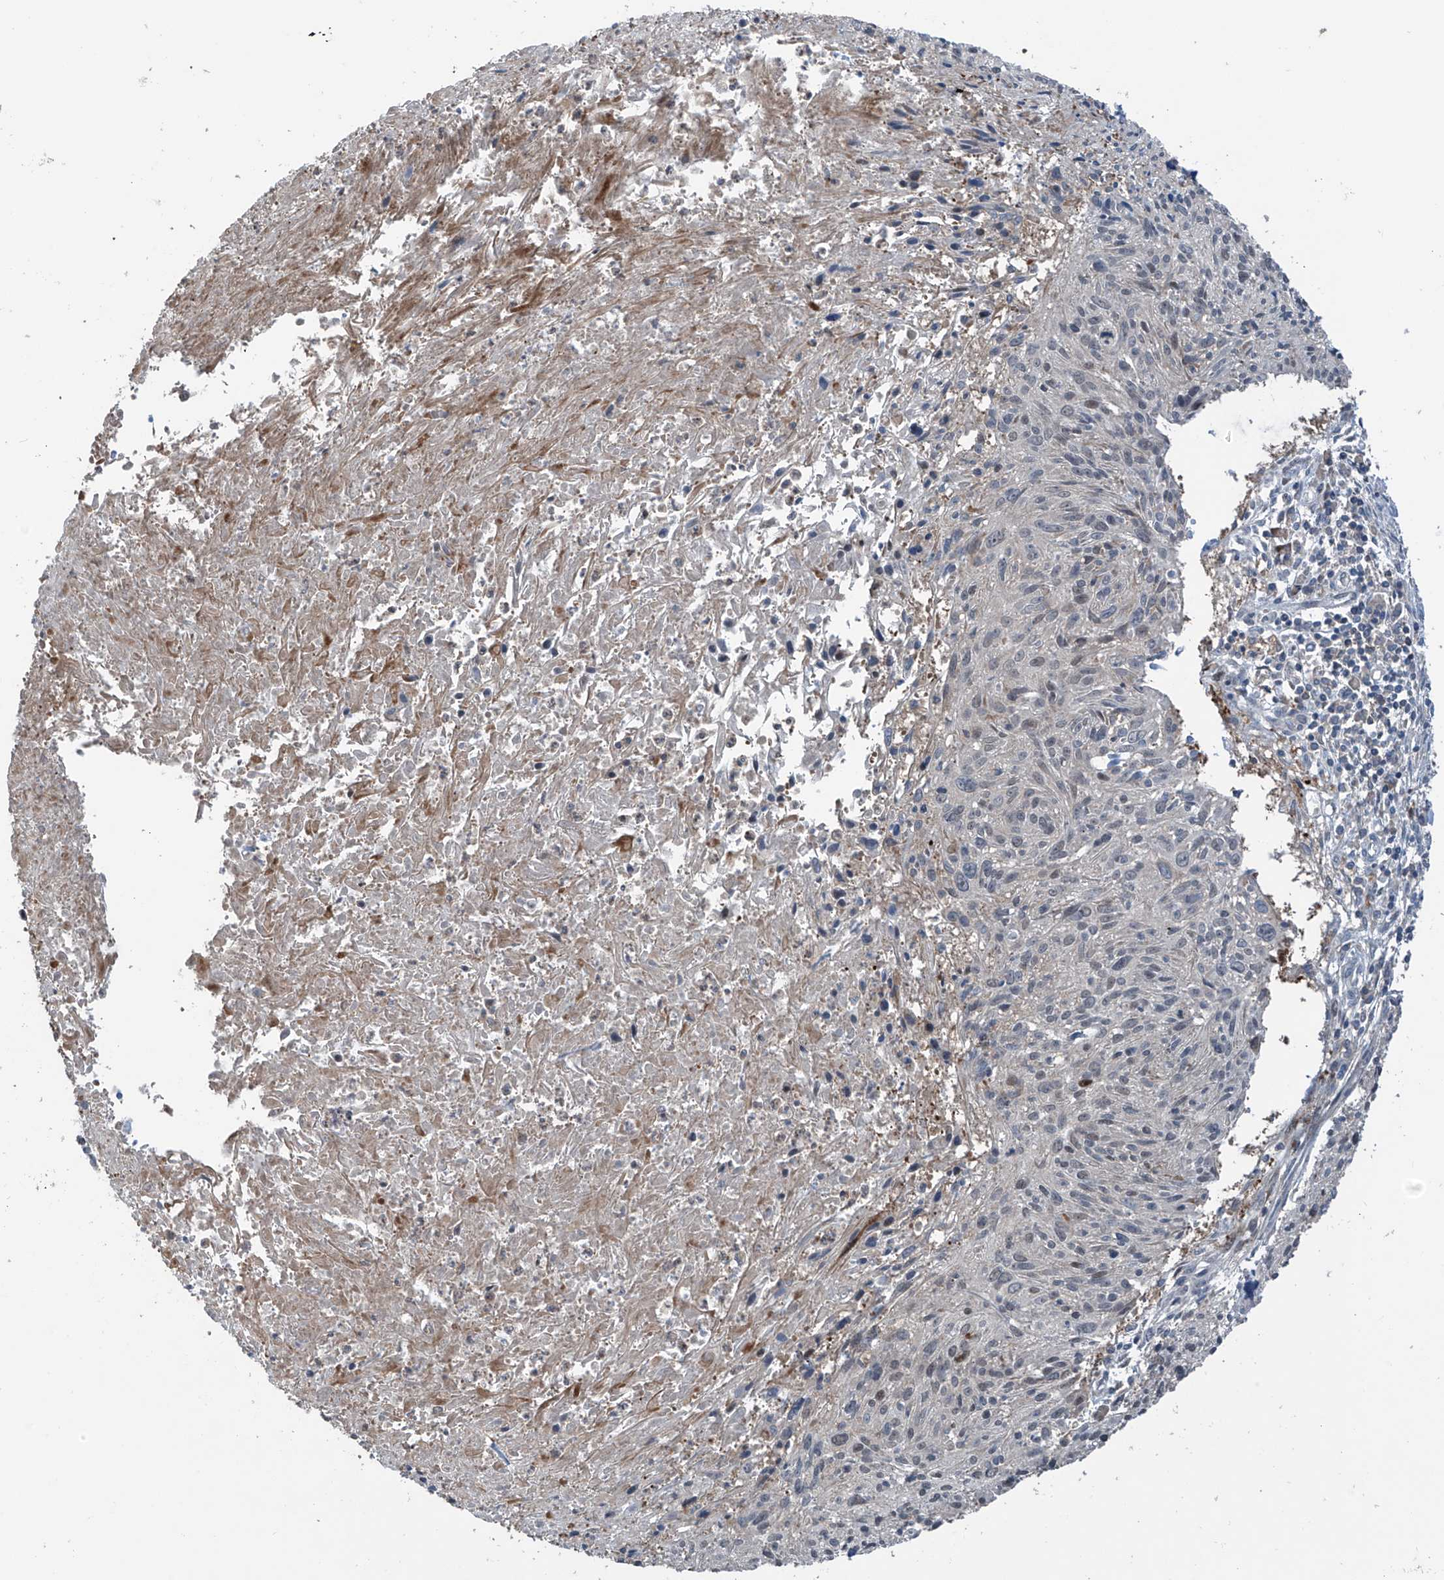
{"staining": {"intensity": "negative", "quantity": "none", "location": "none"}, "tissue": "cervical cancer", "cell_type": "Tumor cells", "image_type": "cancer", "snomed": [{"axis": "morphology", "description": "Squamous cell carcinoma, NOS"}, {"axis": "topography", "description": "Cervix"}], "caption": "Tumor cells show no significant expression in cervical cancer. (Stains: DAB IHC with hematoxylin counter stain, Microscopy: brightfield microscopy at high magnification).", "gene": "SAMD3", "patient": {"sex": "female", "age": 51}}